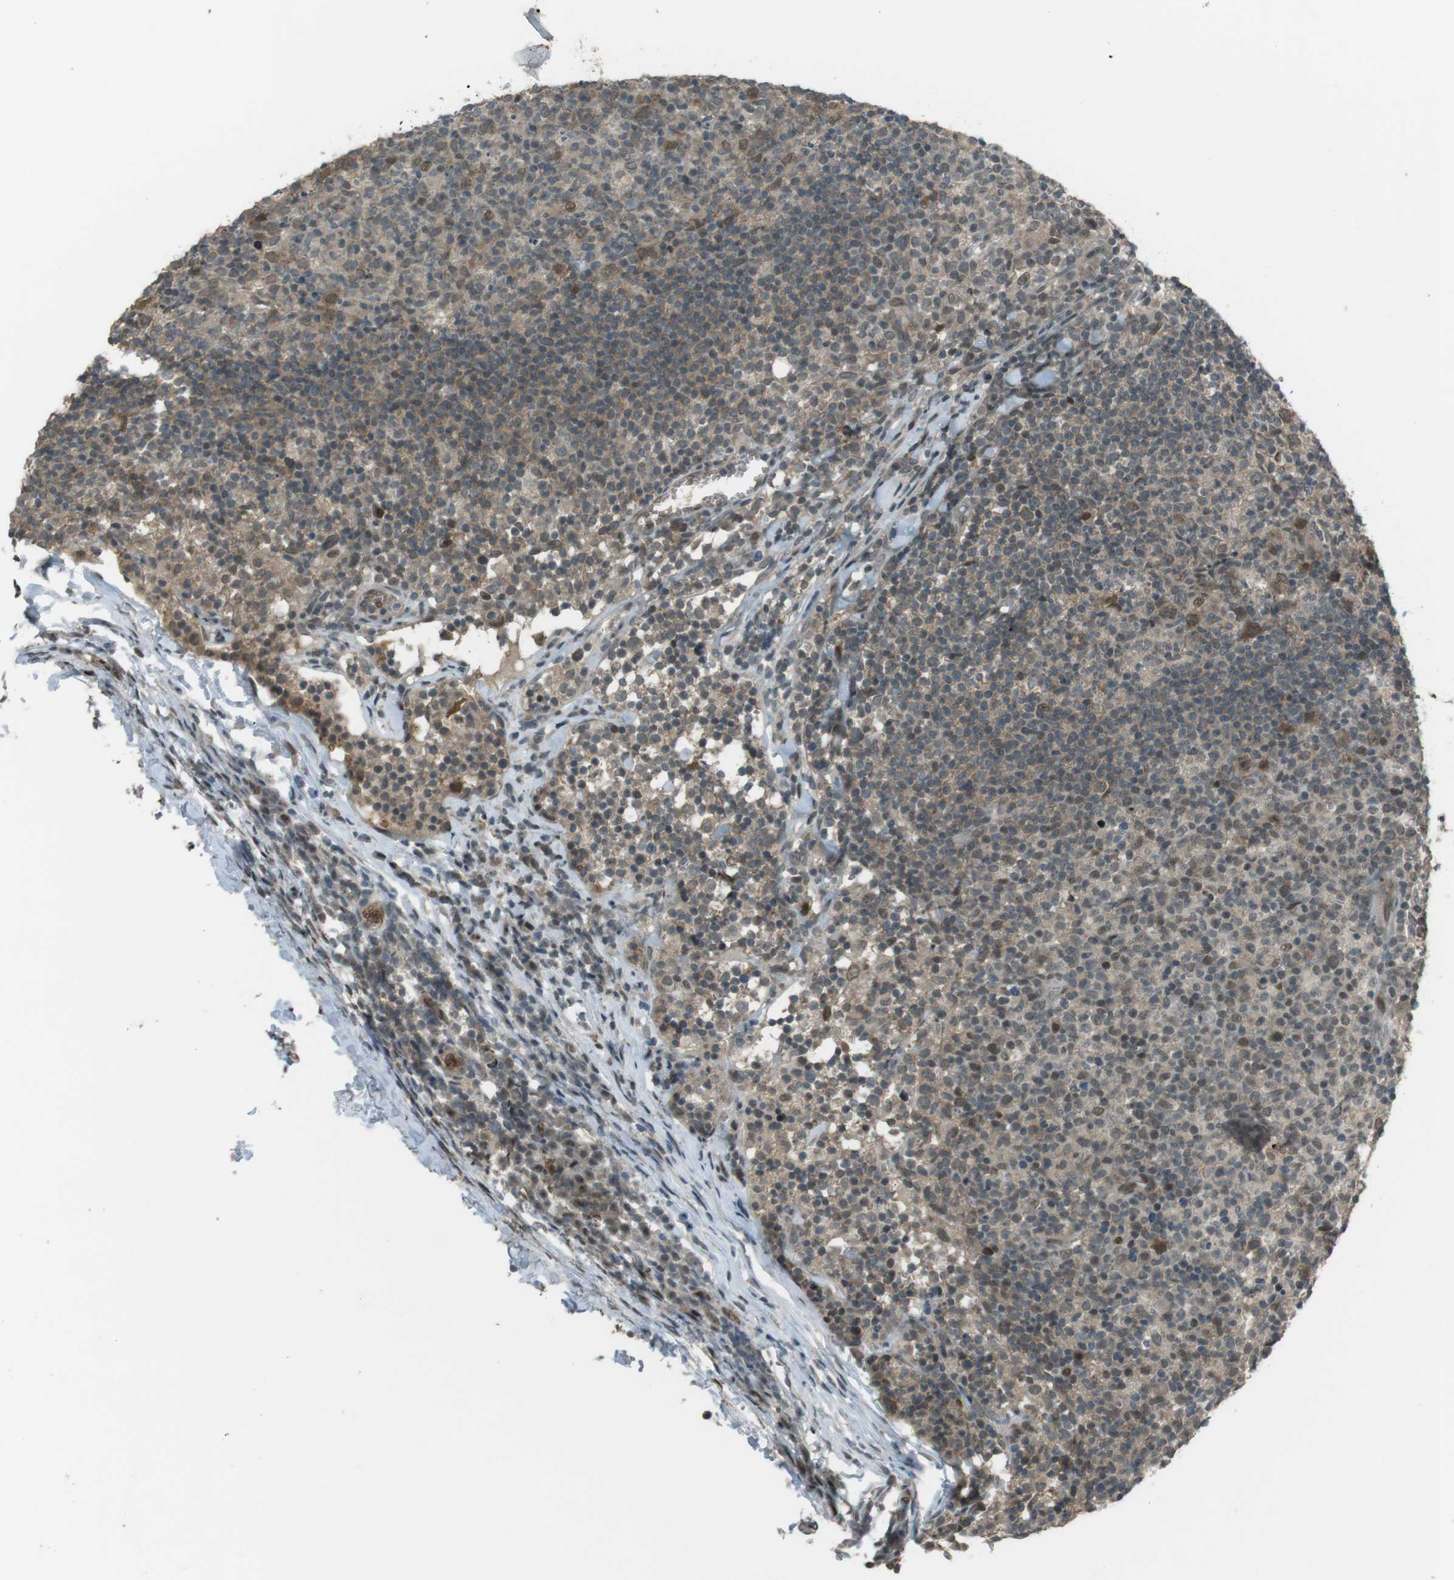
{"staining": {"intensity": "moderate", "quantity": "25%-75%", "location": "cytoplasmic/membranous,nuclear"}, "tissue": "lymph node", "cell_type": "Germinal center cells", "image_type": "normal", "snomed": [{"axis": "morphology", "description": "Normal tissue, NOS"}, {"axis": "morphology", "description": "Inflammation, NOS"}, {"axis": "topography", "description": "Lymph node"}], "caption": "High-magnification brightfield microscopy of benign lymph node stained with DAB (3,3'-diaminobenzidine) (brown) and counterstained with hematoxylin (blue). germinal center cells exhibit moderate cytoplasmic/membranous,nuclear positivity is present in approximately25%-75% of cells. (DAB = brown stain, brightfield microscopy at high magnification).", "gene": "SLITRK5", "patient": {"sex": "male", "age": 55}}